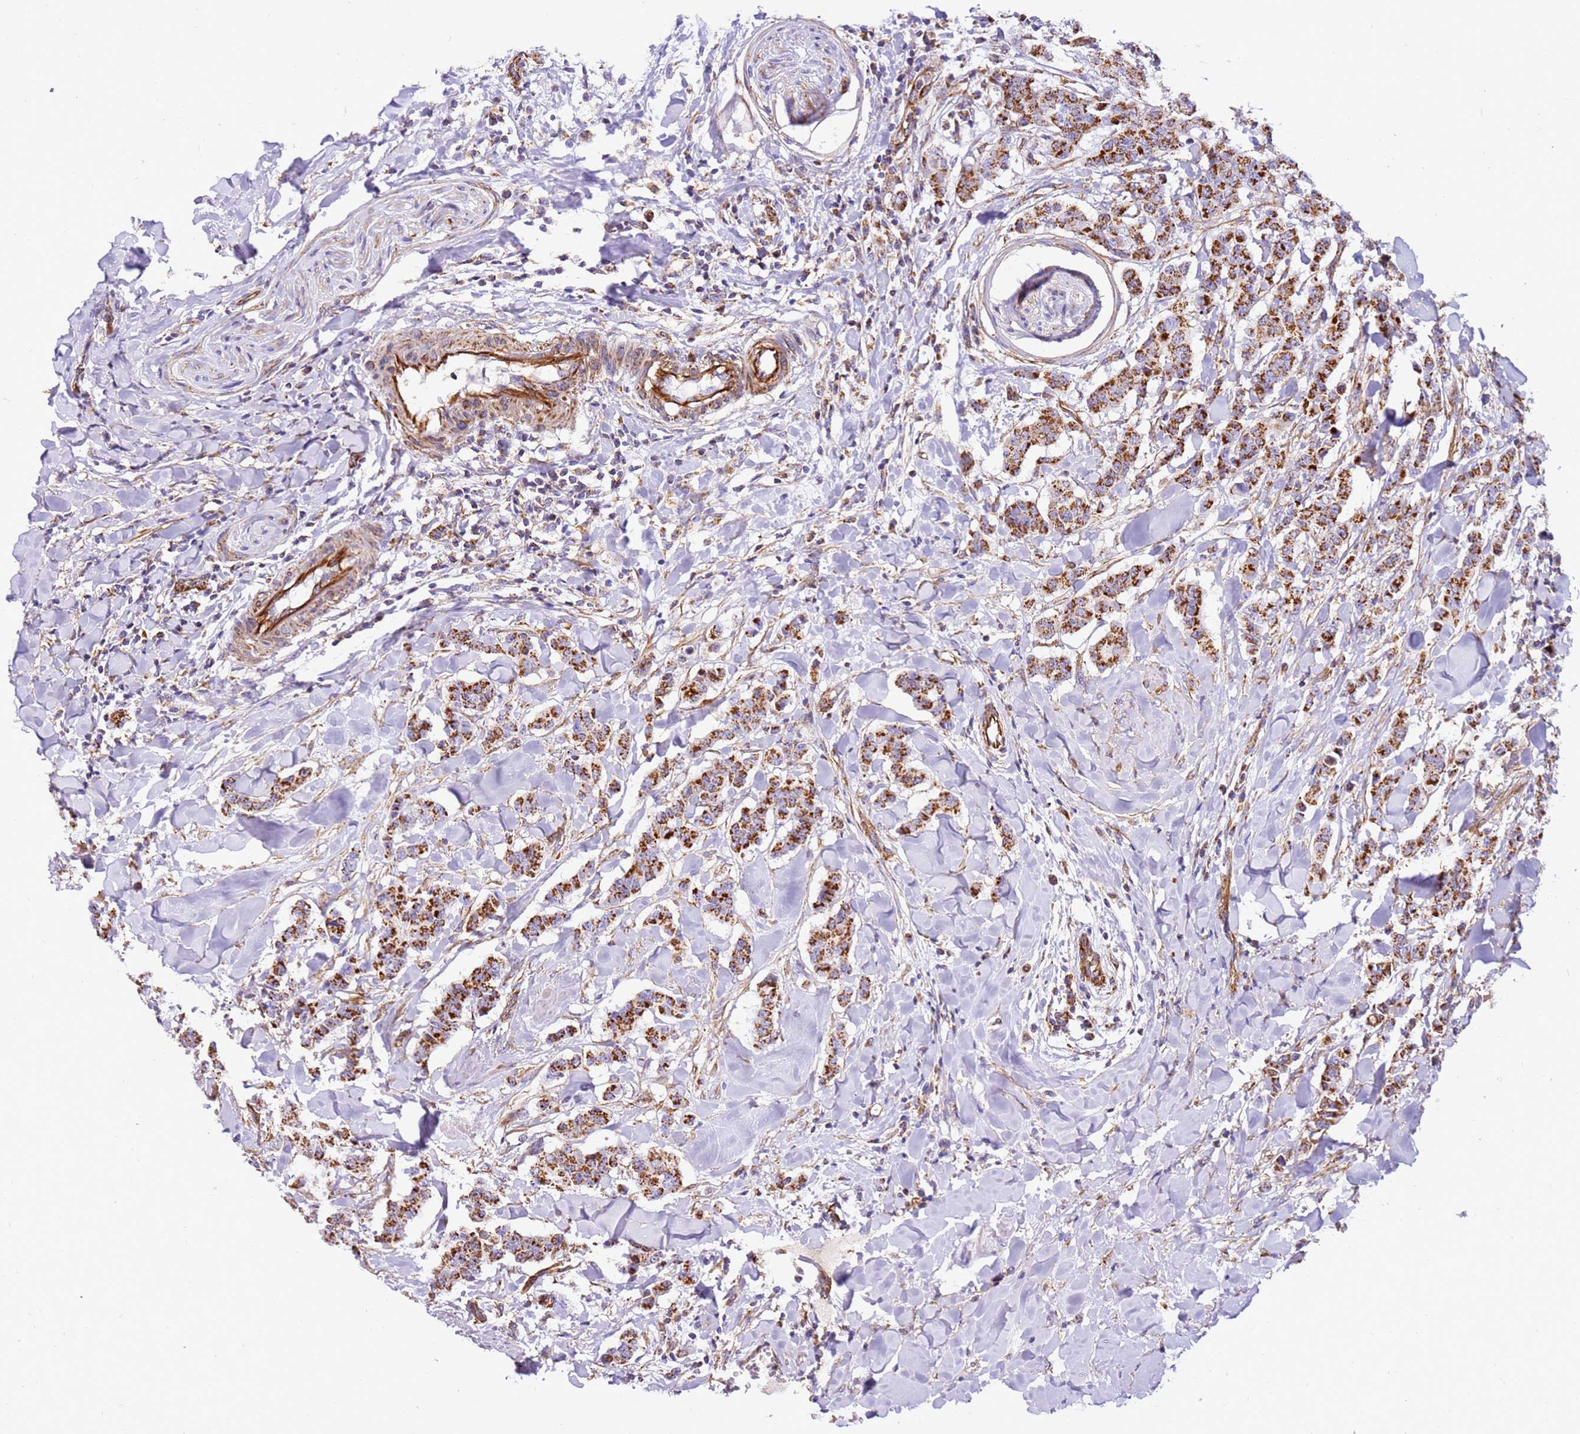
{"staining": {"intensity": "strong", "quantity": ">75%", "location": "cytoplasmic/membranous"}, "tissue": "breast cancer", "cell_type": "Tumor cells", "image_type": "cancer", "snomed": [{"axis": "morphology", "description": "Duct carcinoma"}, {"axis": "topography", "description": "Breast"}], "caption": "Human breast cancer stained with a brown dye reveals strong cytoplasmic/membranous positive positivity in about >75% of tumor cells.", "gene": "MRPL20", "patient": {"sex": "female", "age": 40}}